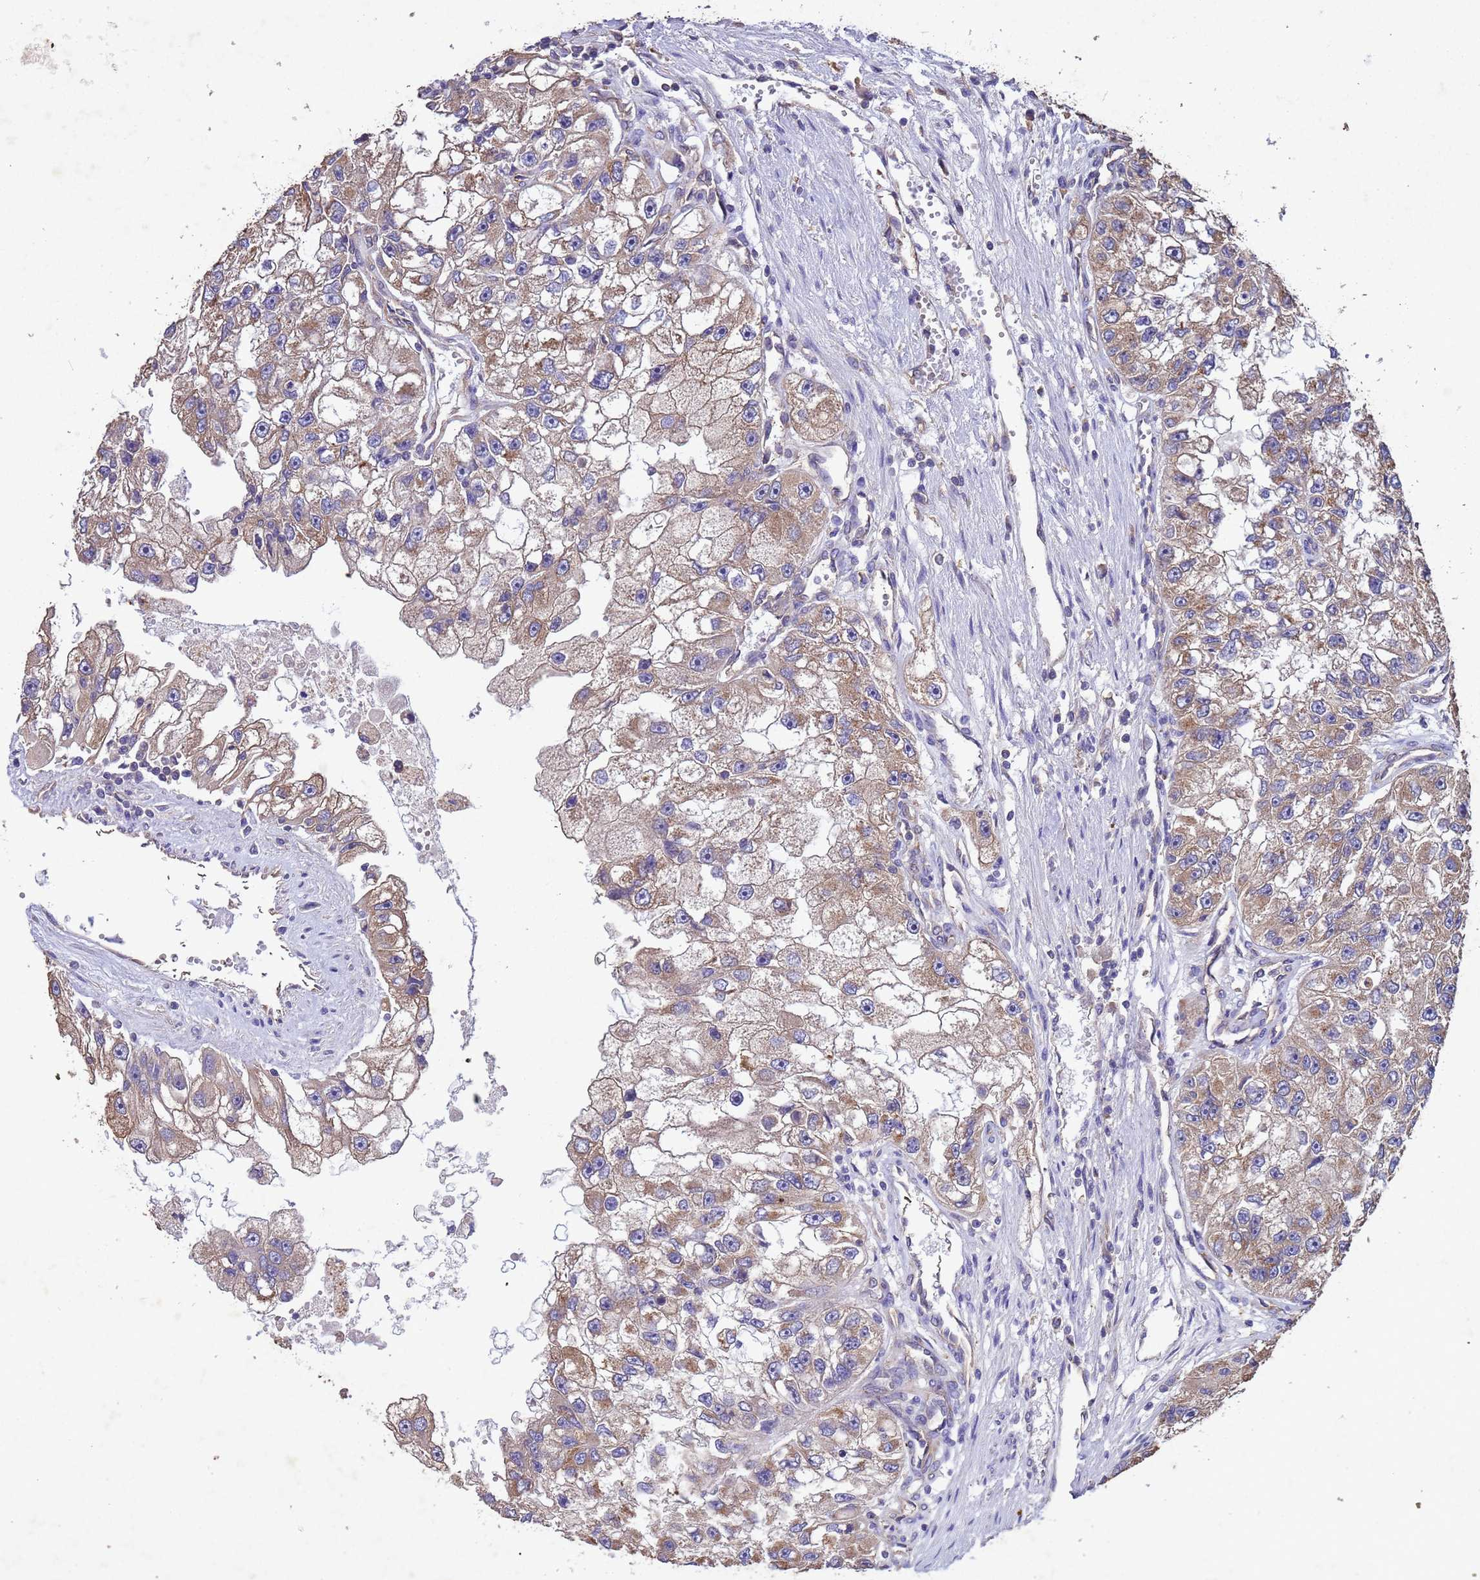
{"staining": {"intensity": "moderate", "quantity": ">75%", "location": "cytoplasmic/membranous"}, "tissue": "renal cancer", "cell_type": "Tumor cells", "image_type": "cancer", "snomed": [{"axis": "morphology", "description": "Adenocarcinoma, NOS"}, {"axis": "topography", "description": "Kidney"}], "caption": "IHC micrograph of neoplastic tissue: renal cancer stained using IHC exhibits medium levels of moderate protein expression localized specifically in the cytoplasmic/membranous of tumor cells, appearing as a cytoplasmic/membranous brown color.", "gene": "MTX3", "patient": {"sex": "male", "age": 63}}